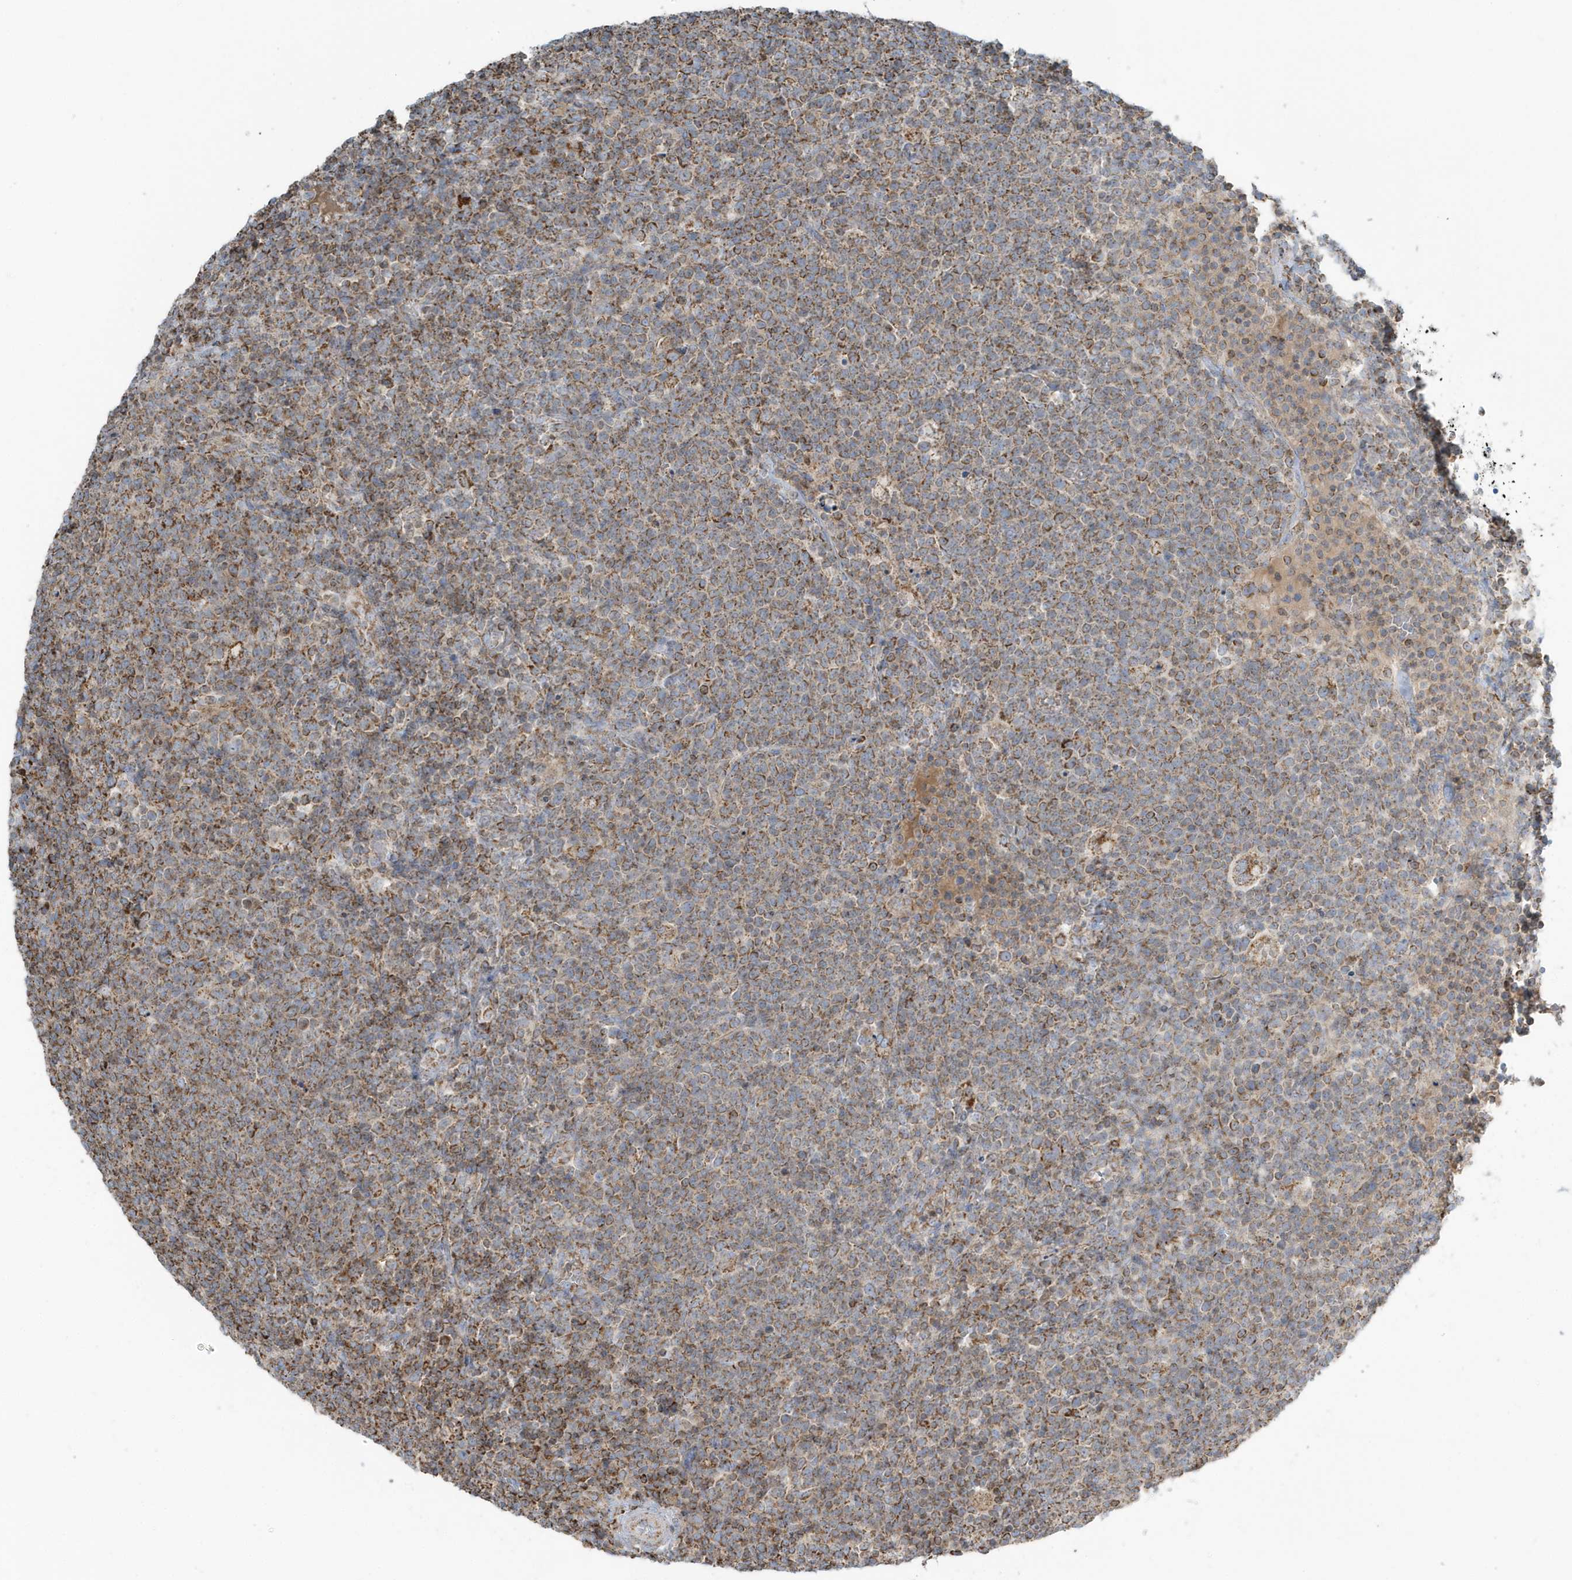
{"staining": {"intensity": "moderate", "quantity": ">75%", "location": "cytoplasmic/membranous"}, "tissue": "lymphoma", "cell_type": "Tumor cells", "image_type": "cancer", "snomed": [{"axis": "morphology", "description": "Malignant lymphoma, non-Hodgkin's type, High grade"}, {"axis": "topography", "description": "Lymph node"}], "caption": "DAB immunohistochemical staining of human high-grade malignant lymphoma, non-Hodgkin's type shows moderate cytoplasmic/membranous protein staining in approximately >75% of tumor cells. The protein is stained brown, and the nuclei are stained in blue (DAB (3,3'-diaminobenzidine) IHC with brightfield microscopy, high magnification).", "gene": "RAB11FIP3", "patient": {"sex": "male", "age": 61}}